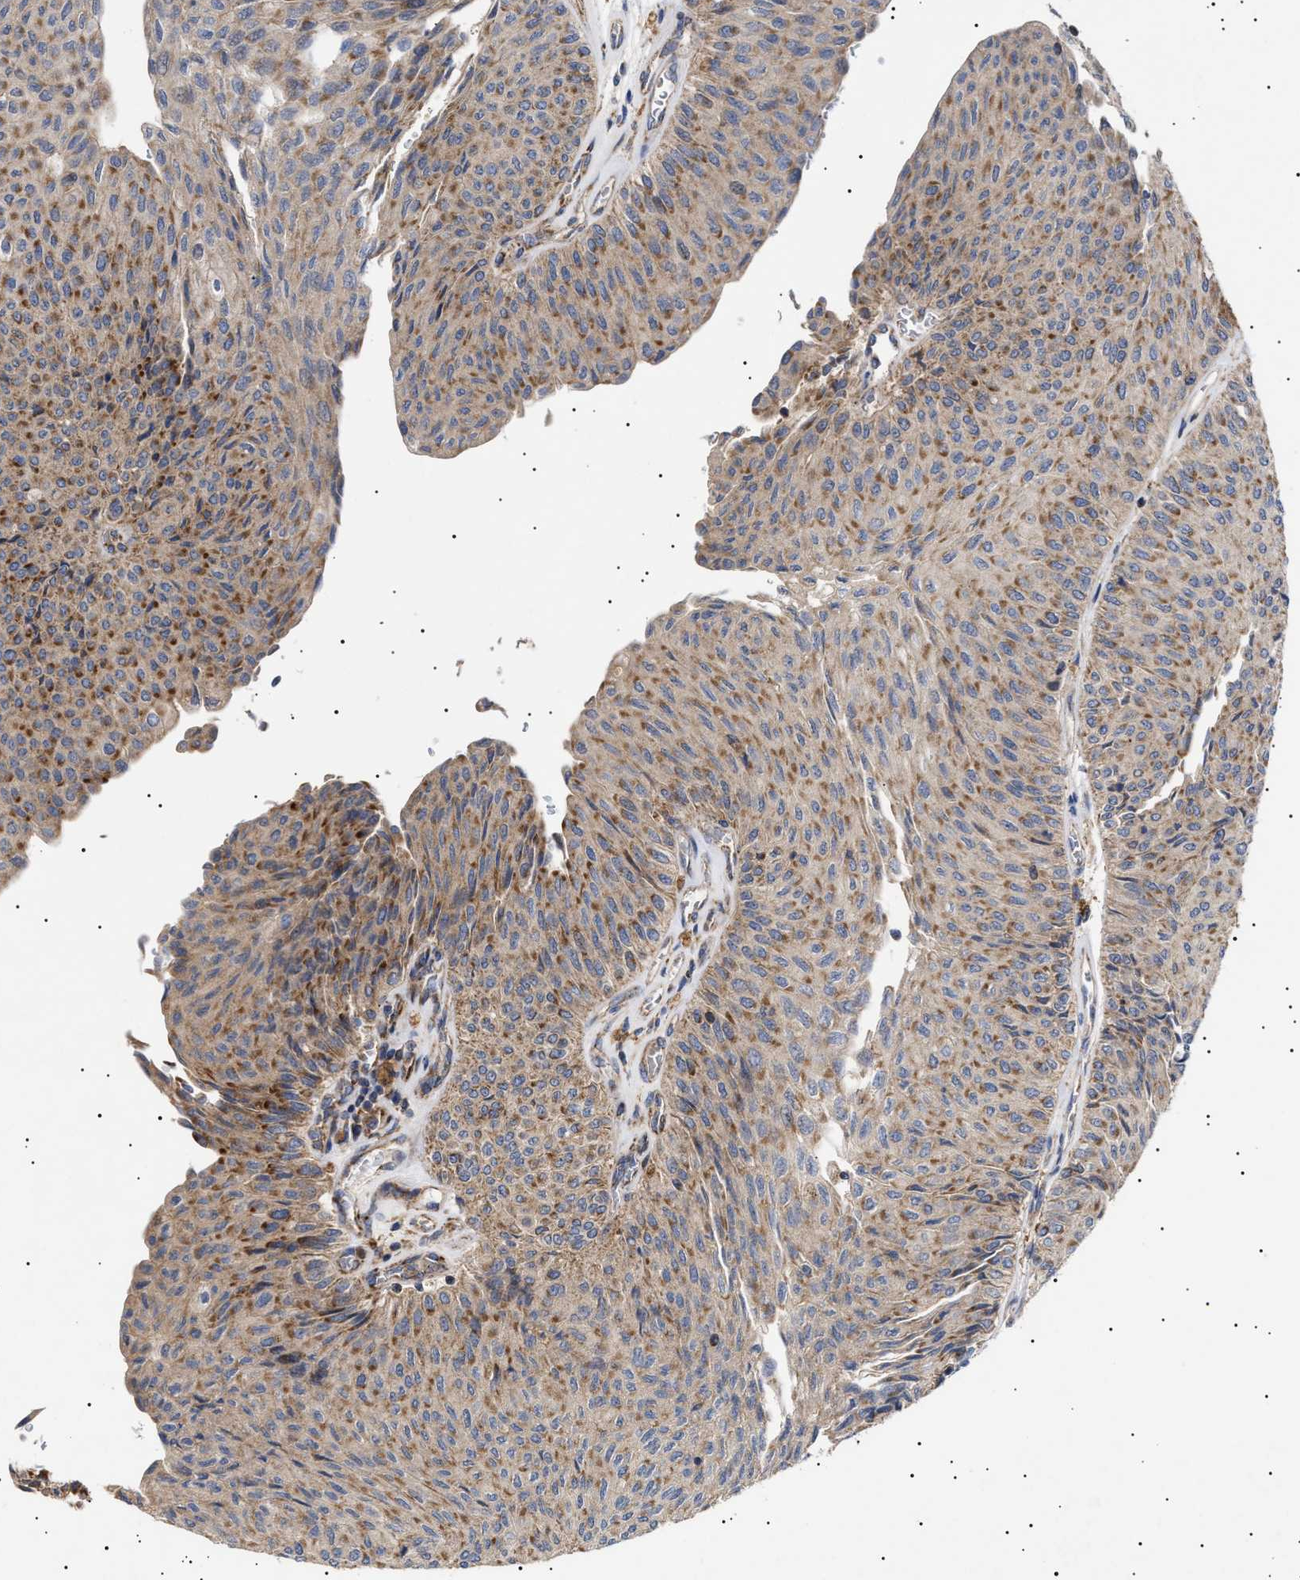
{"staining": {"intensity": "moderate", "quantity": ">75%", "location": "cytoplasmic/membranous"}, "tissue": "urothelial cancer", "cell_type": "Tumor cells", "image_type": "cancer", "snomed": [{"axis": "morphology", "description": "Urothelial carcinoma, Low grade"}, {"axis": "topography", "description": "Urinary bladder"}], "caption": "An immunohistochemistry (IHC) micrograph of neoplastic tissue is shown. Protein staining in brown shows moderate cytoplasmic/membranous positivity in urothelial cancer within tumor cells. (DAB IHC, brown staining for protein, blue staining for nuclei).", "gene": "MRPL10", "patient": {"sex": "male", "age": 78}}